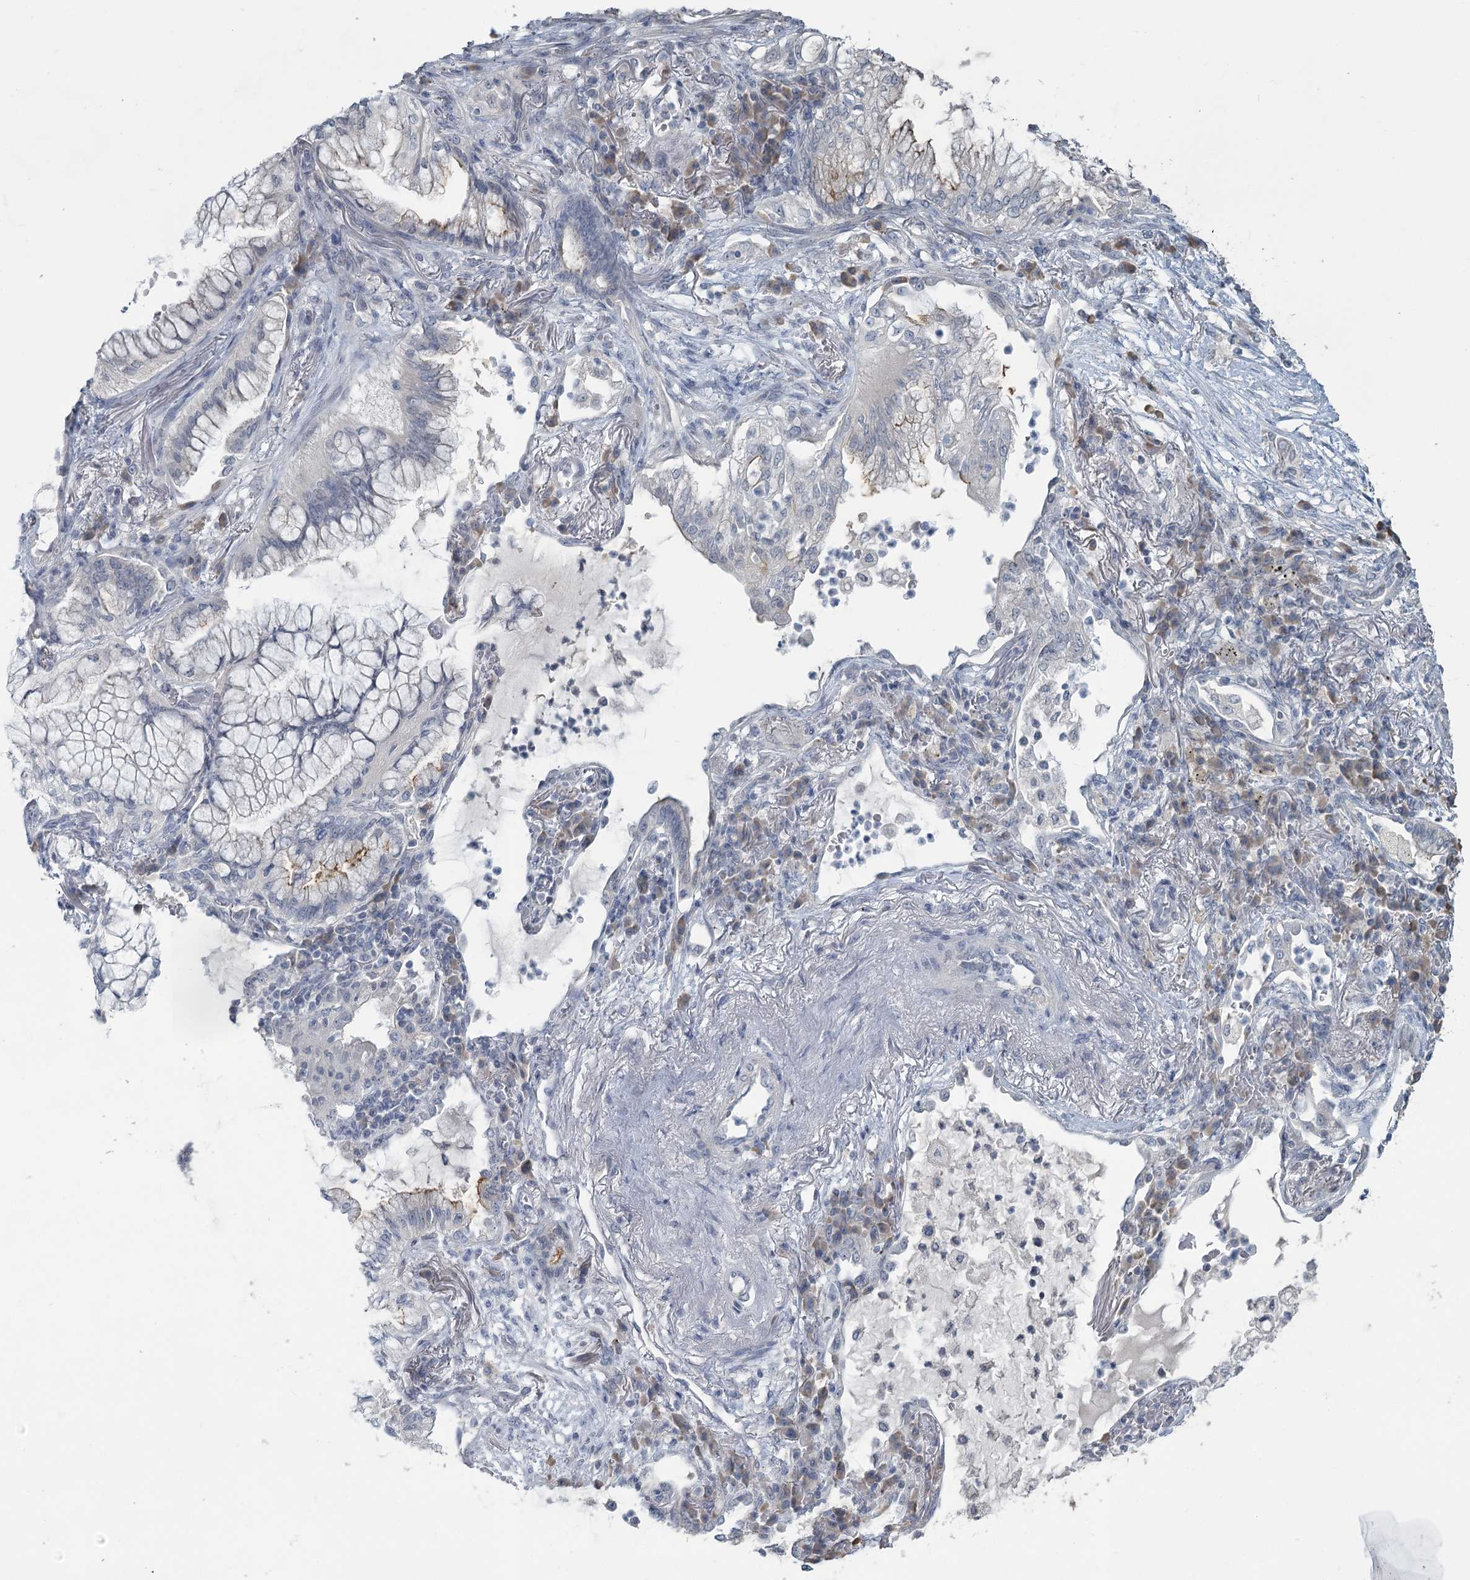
{"staining": {"intensity": "negative", "quantity": "none", "location": "none"}, "tissue": "lung cancer", "cell_type": "Tumor cells", "image_type": "cancer", "snomed": [{"axis": "morphology", "description": "Adenocarcinoma, NOS"}, {"axis": "topography", "description": "Lung"}], "caption": "This is an IHC image of human lung cancer (adenocarcinoma). There is no staining in tumor cells.", "gene": "SLC9A3", "patient": {"sex": "female", "age": 70}}